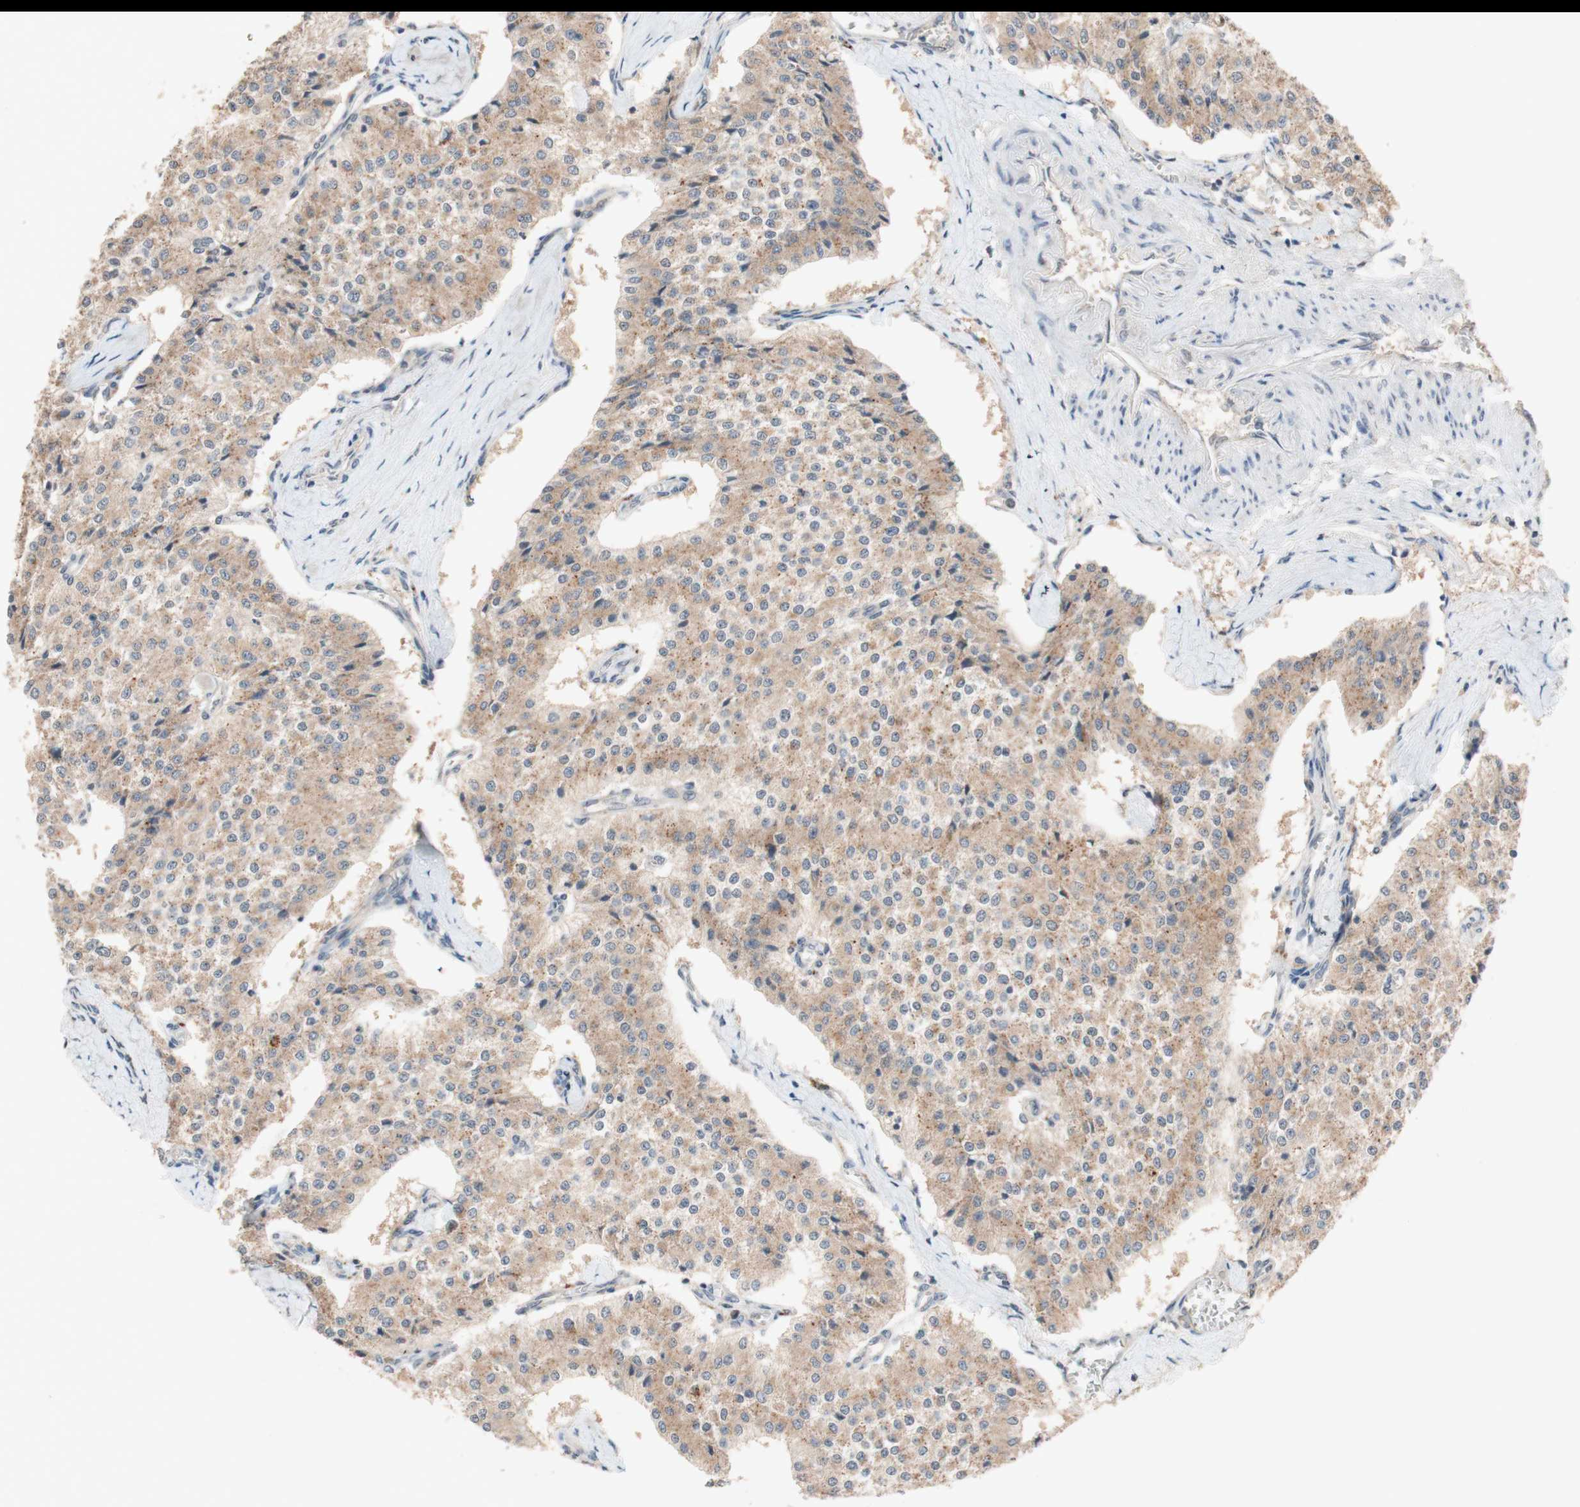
{"staining": {"intensity": "weak", "quantity": ">75%", "location": "cytoplasmic/membranous"}, "tissue": "carcinoid", "cell_type": "Tumor cells", "image_type": "cancer", "snomed": [{"axis": "morphology", "description": "Carcinoid, malignant, NOS"}, {"axis": "topography", "description": "Colon"}], "caption": "A histopathology image showing weak cytoplasmic/membranous positivity in approximately >75% of tumor cells in carcinoid, as visualized by brown immunohistochemical staining.", "gene": "PEX2", "patient": {"sex": "female", "age": 52}}